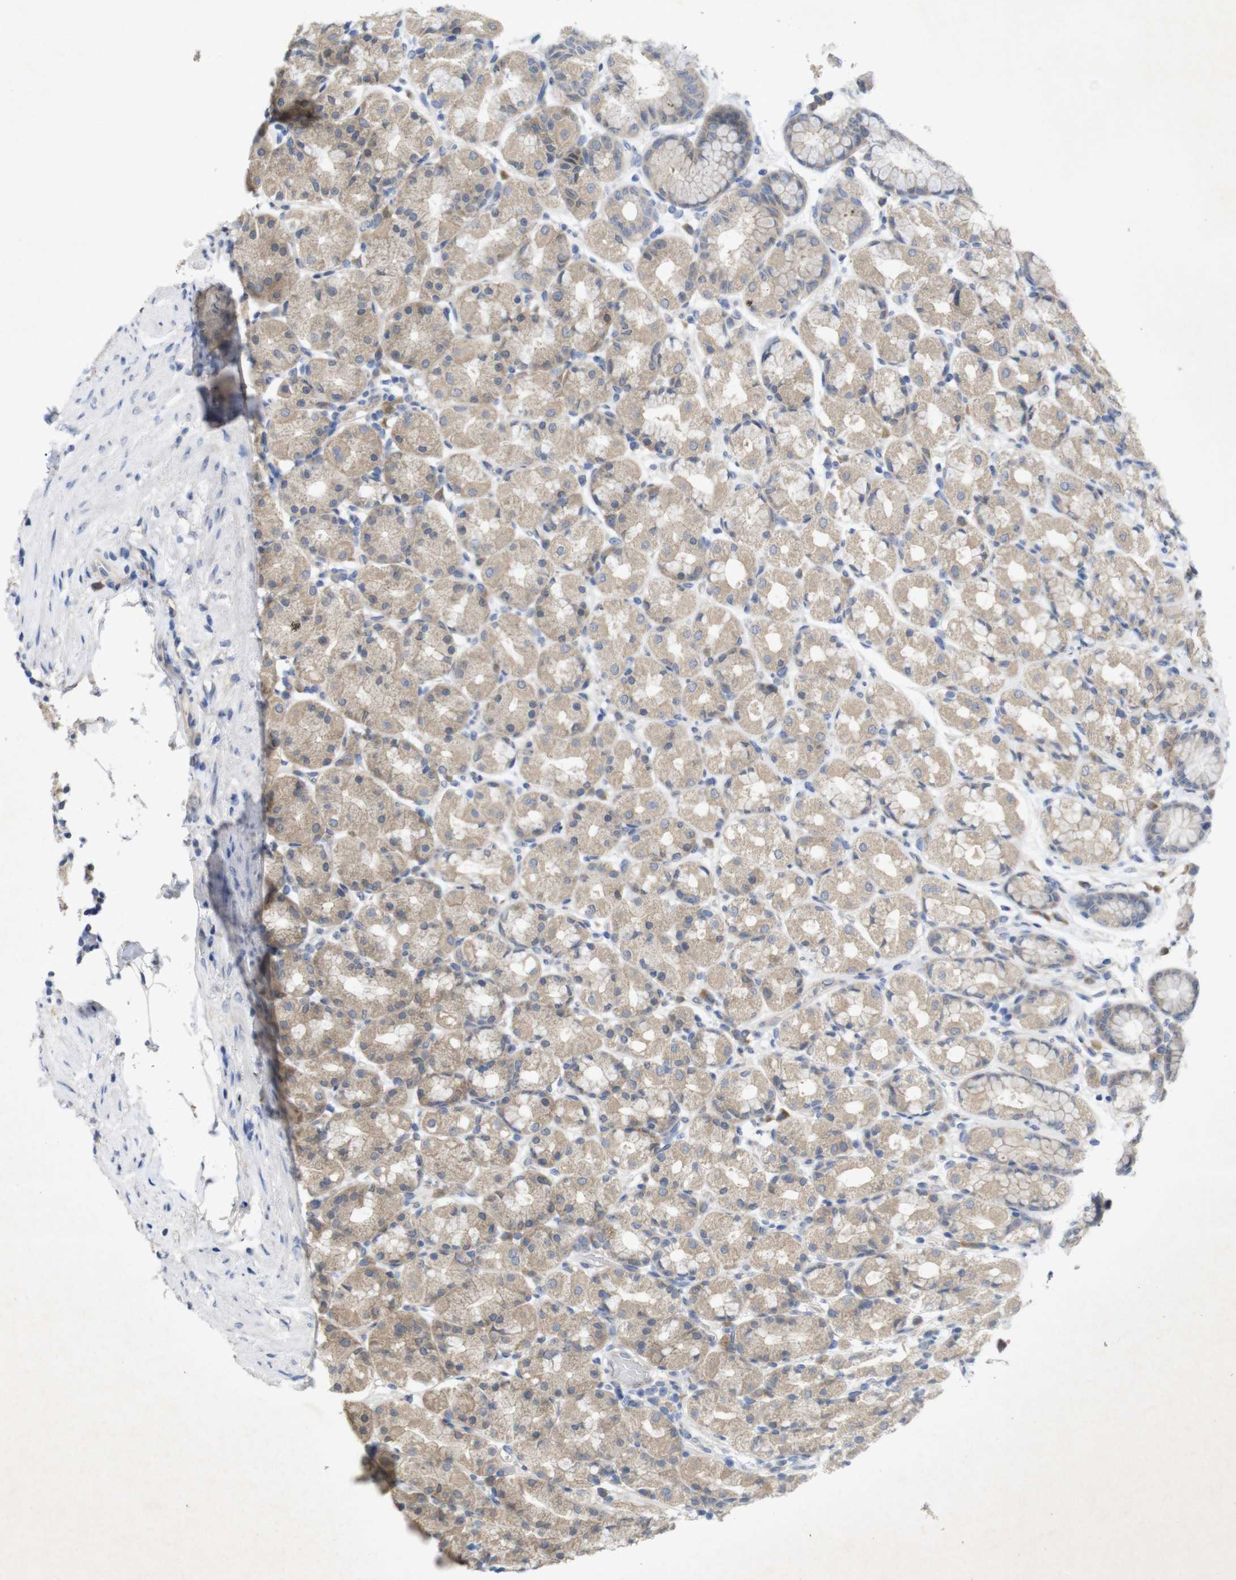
{"staining": {"intensity": "moderate", "quantity": ">75%", "location": "cytoplasmic/membranous"}, "tissue": "stomach", "cell_type": "Glandular cells", "image_type": "normal", "snomed": [{"axis": "morphology", "description": "Normal tissue, NOS"}, {"axis": "topography", "description": "Stomach, upper"}], "caption": "This image displays IHC staining of normal human stomach, with medium moderate cytoplasmic/membranous staining in approximately >75% of glandular cells.", "gene": "BCAR3", "patient": {"sex": "male", "age": 68}}